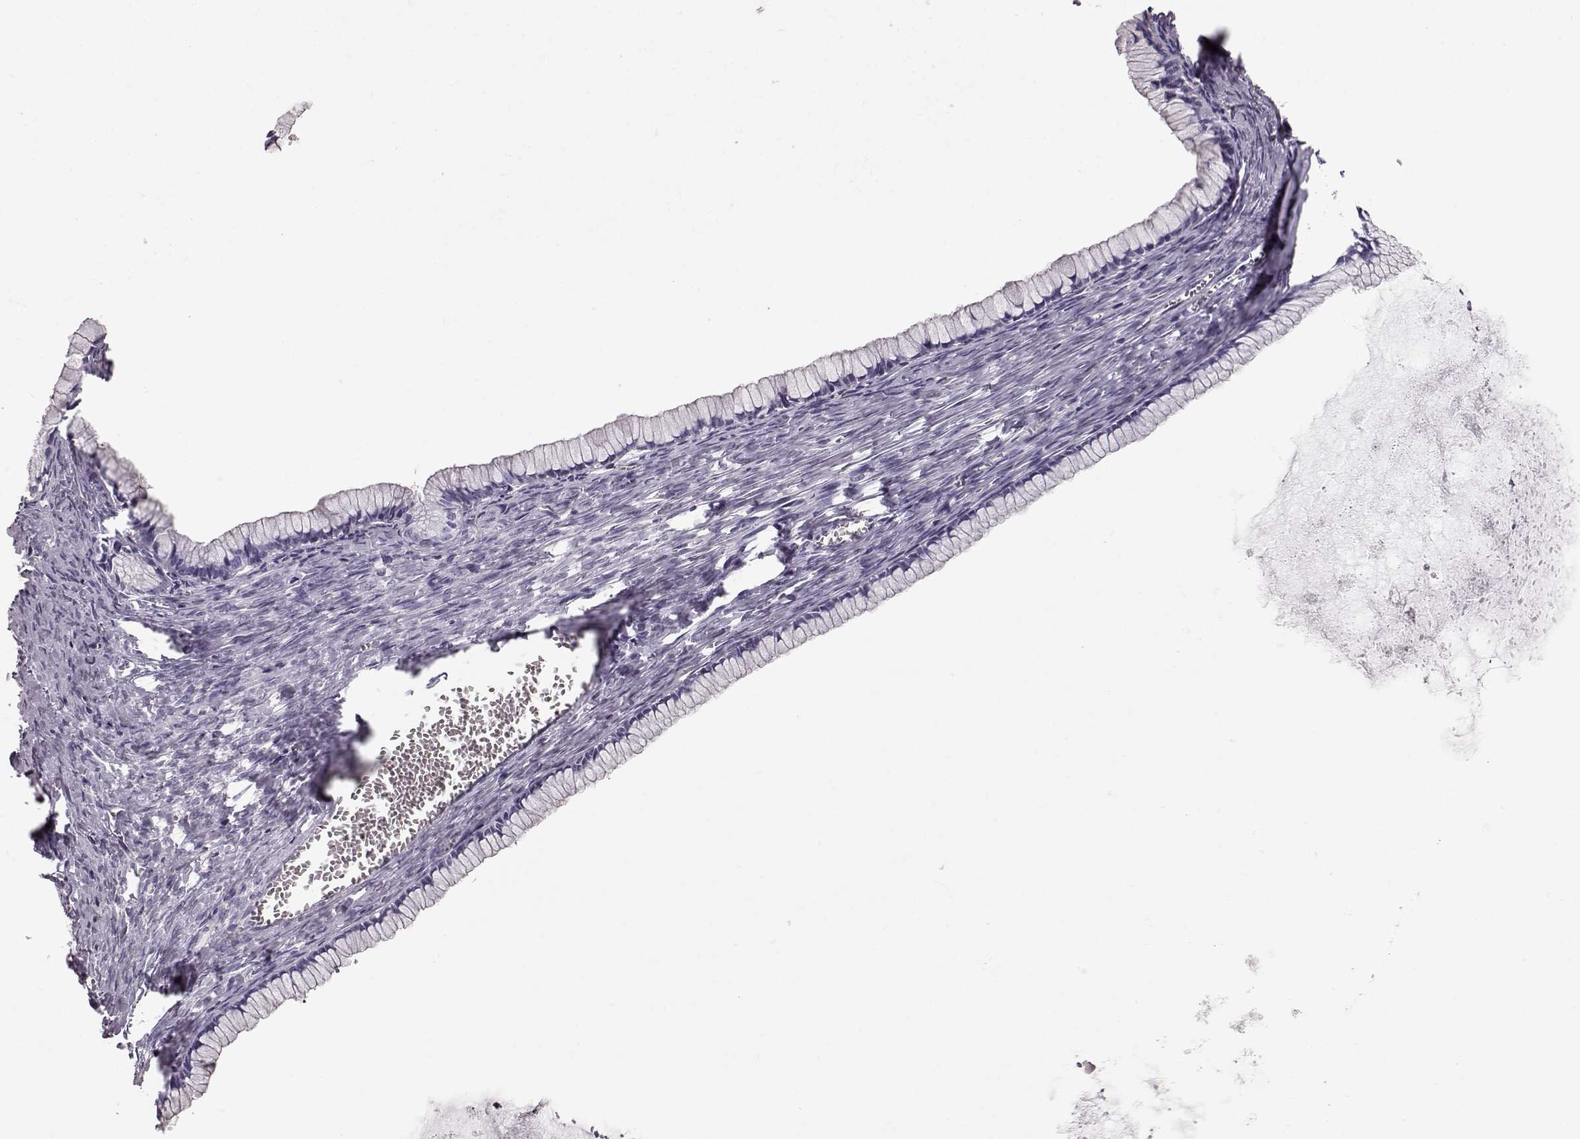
{"staining": {"intensity": "negative", "quantity": "none", "location": "none"}, "tissue": "ovarian cancer", "cell_type": "Tumor cells", "image_type": "cancer", "snomed": [{"axis": "morphology", "description": "Cystadenocarcinoma, mucinous, NOS"}, {"axis": "topography", "description": "Ovary"}], "caption": "Mucinous cystadenocarcinoma (ovarian) stained for a protein using immunohistochemistry shows no expression tumor cells.", "gene": "ELOVL5", "patient": {"sex": "female", "age": 41}}